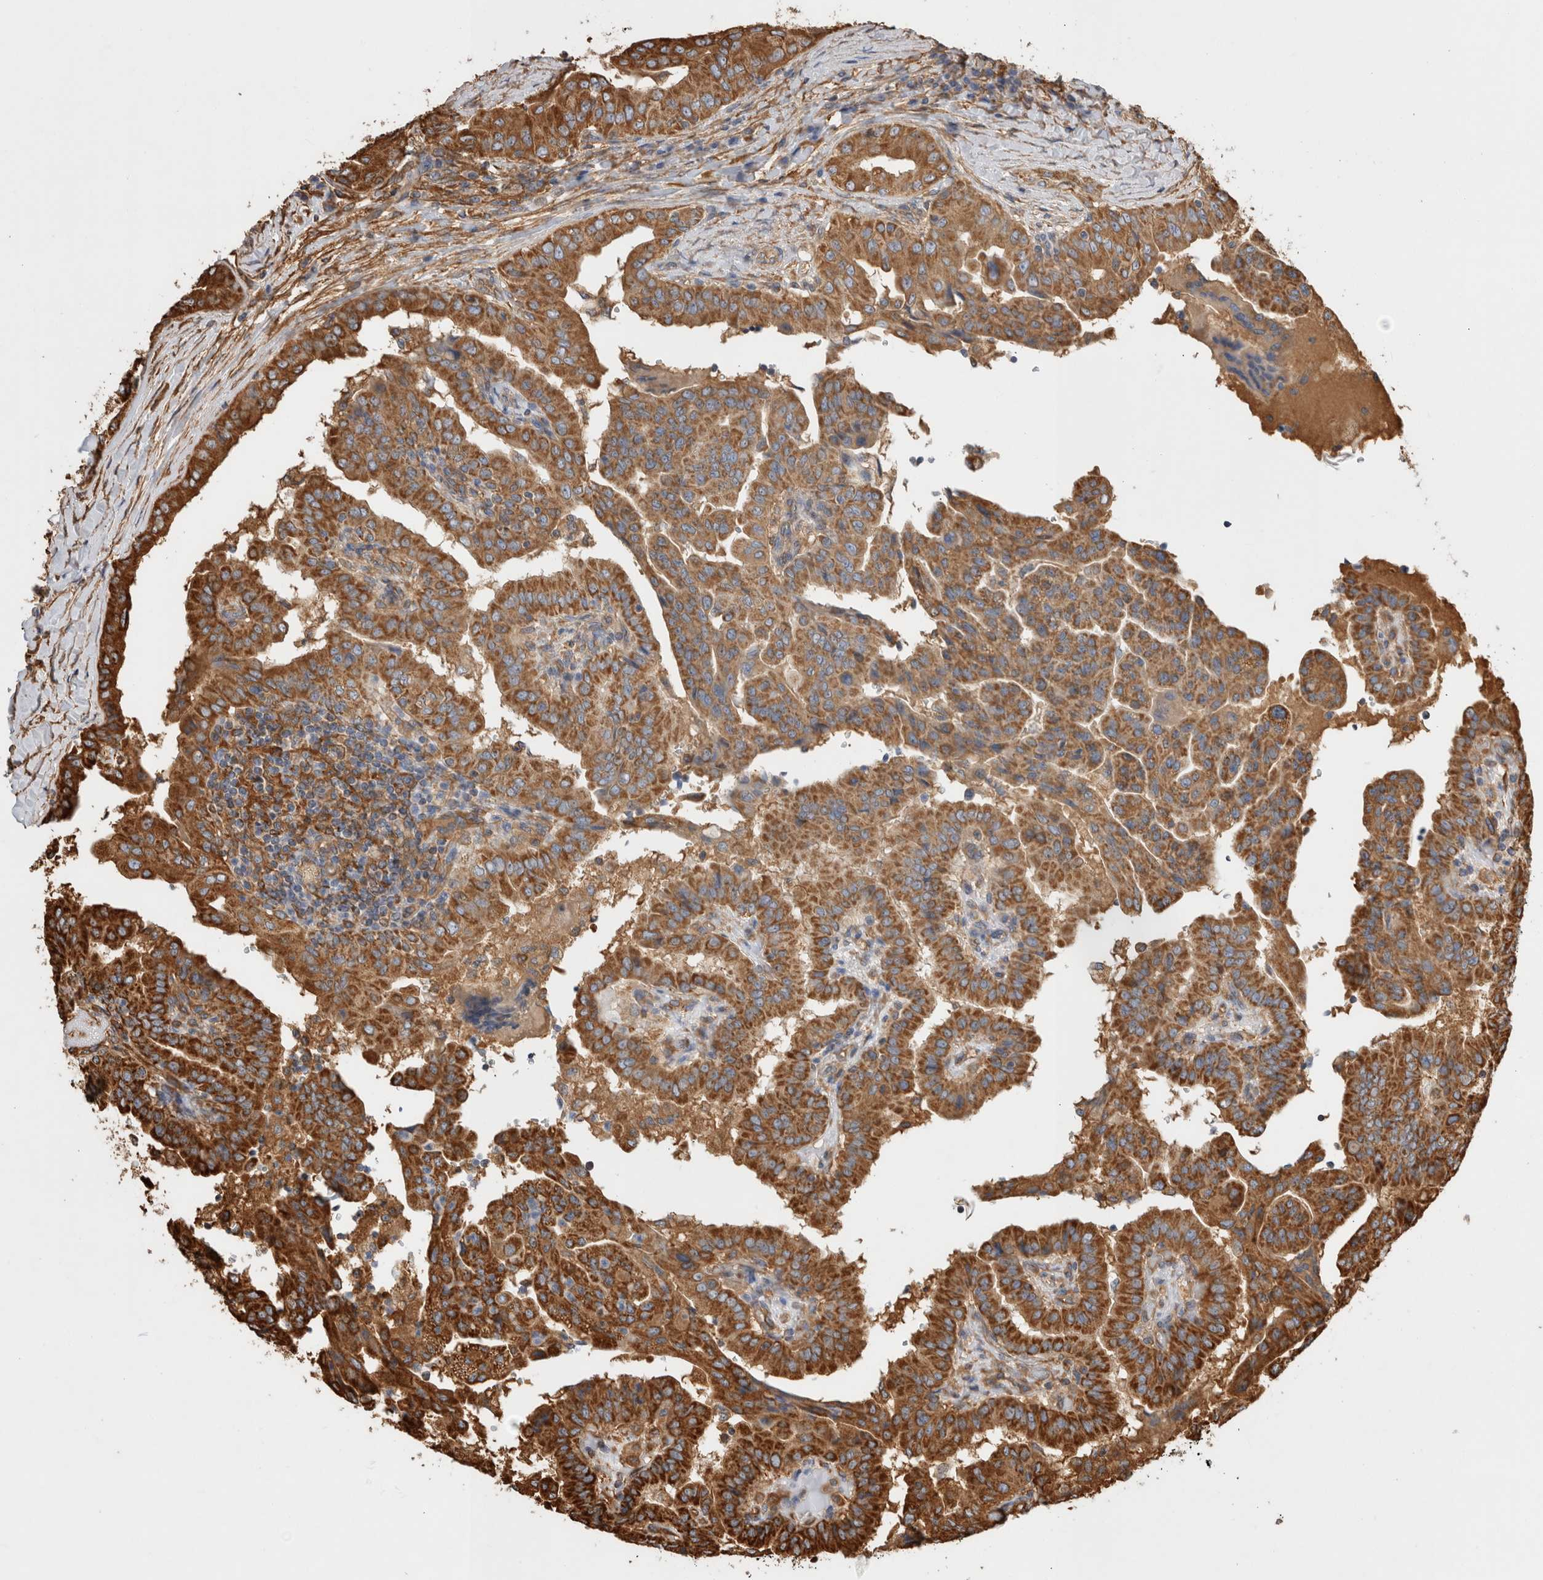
{"staining": {"intensity": "strong", "quantity": ">75%", "location": "cytoplasmic/membranous"}, "tissue": "thyroid cancer", "cell_type": "Tumor cells", "image_type": "cancer", "snomed": [{"axis": "morphology", "description": "Papillary adenocarcinoma, NOS"}, {"axis": "topography", "description": "Thyroid gland"}], "caption": "Immunohistochemical staining of papillary adenocarcinoma (thyroid) shows strong cytoplasmic/membranous protein positivity in about >75% of tumor cells.", "gene": "ZNF397", "patient": {"sex": "male", "age": 33}}